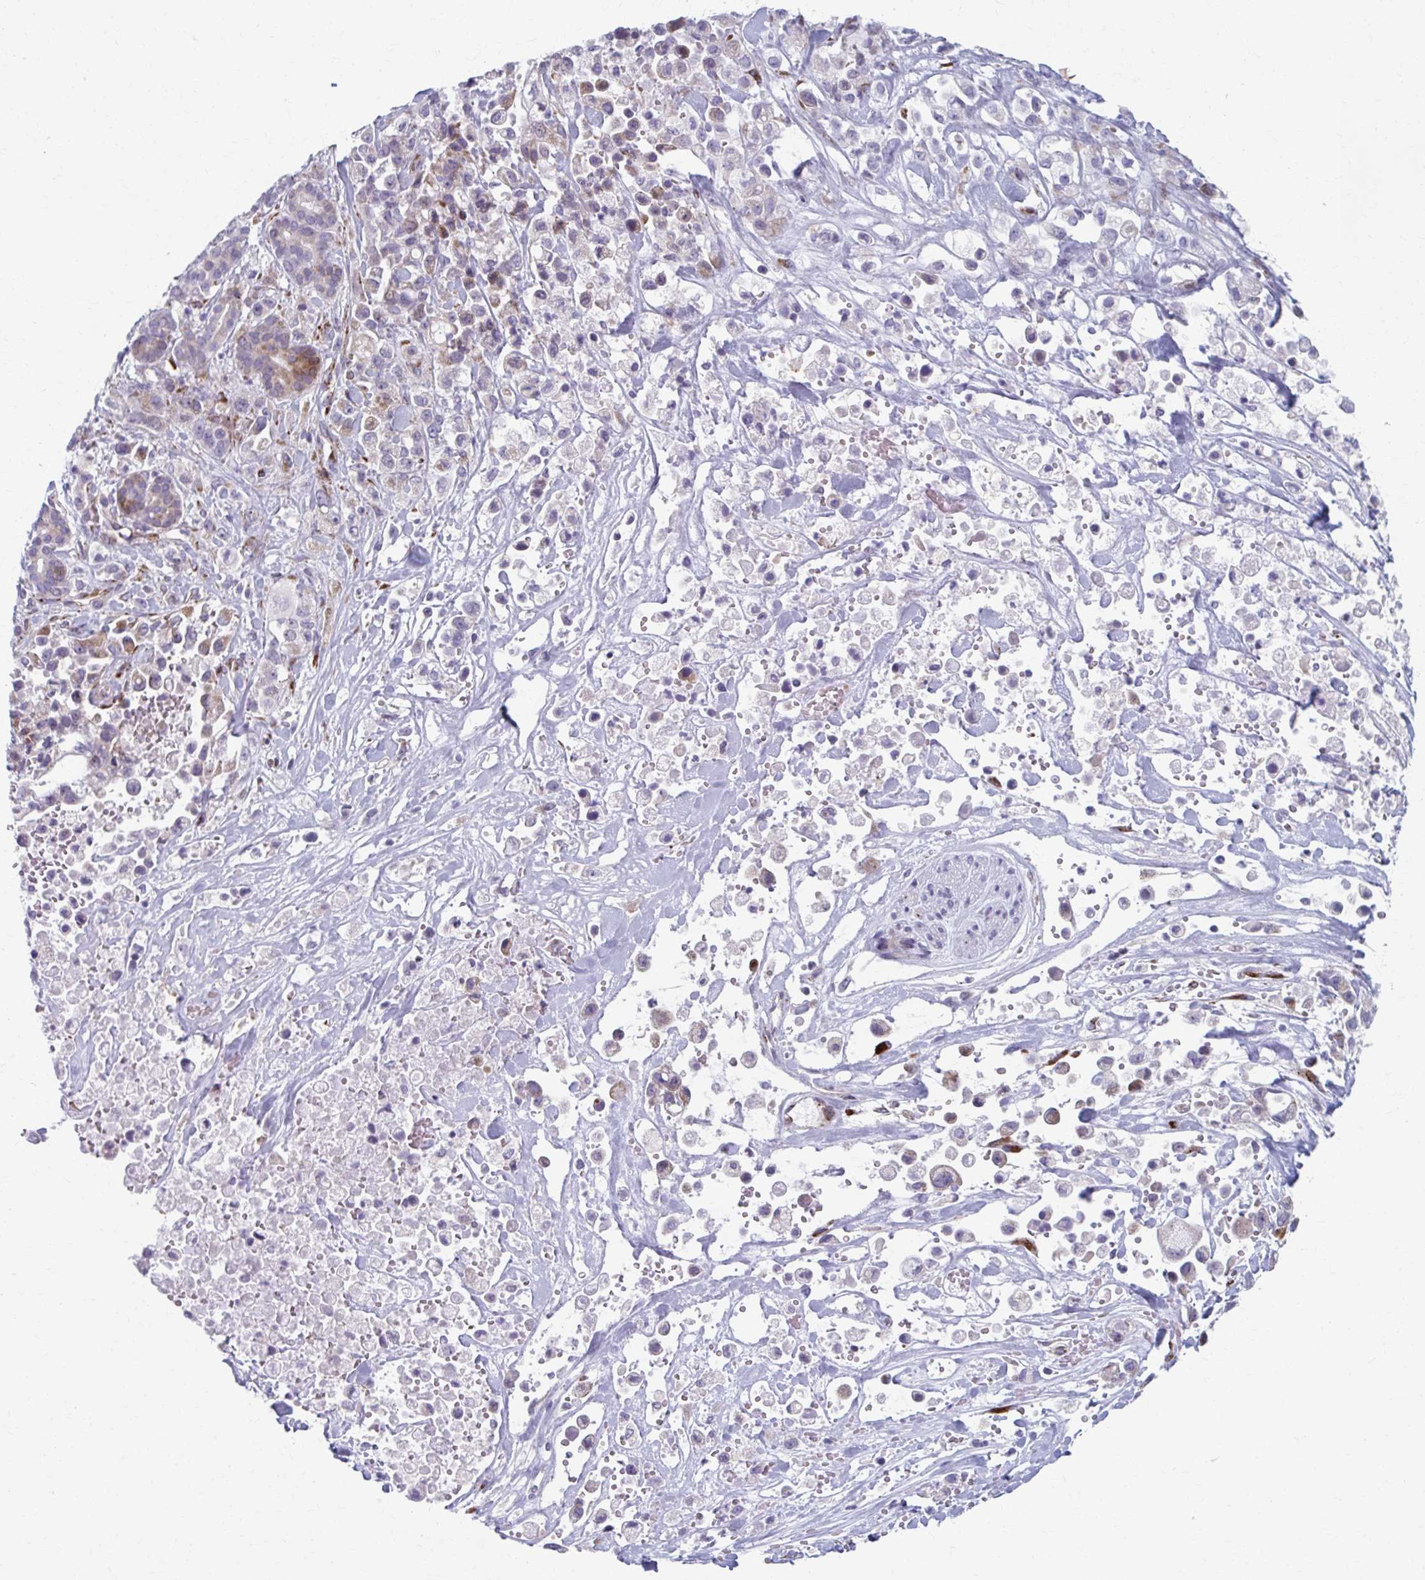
{"staining": {"intensity": "moderate", "quantity": "<25%", "location": "cytoplasmic/membranous"}, "tissue": "pancreatic cancer", "cell_type": "Tumor cells", "image_type": "cancer", "snomed": [{"axis": "morphology", "description": "Adenocarcinoma, NOS"}, {"axis": "topography", "description": "Pancreas"}], "caption": "A micrograph showing moderate cytoplasmic/membranous positivity in approximately <25% of tumor cells in pancreatic cancer (adenocarcinoma), as visualized by brown immunohistochemical staining.", "gene": "OLFM2", "patient": {"sex": "male", "age": 44}}